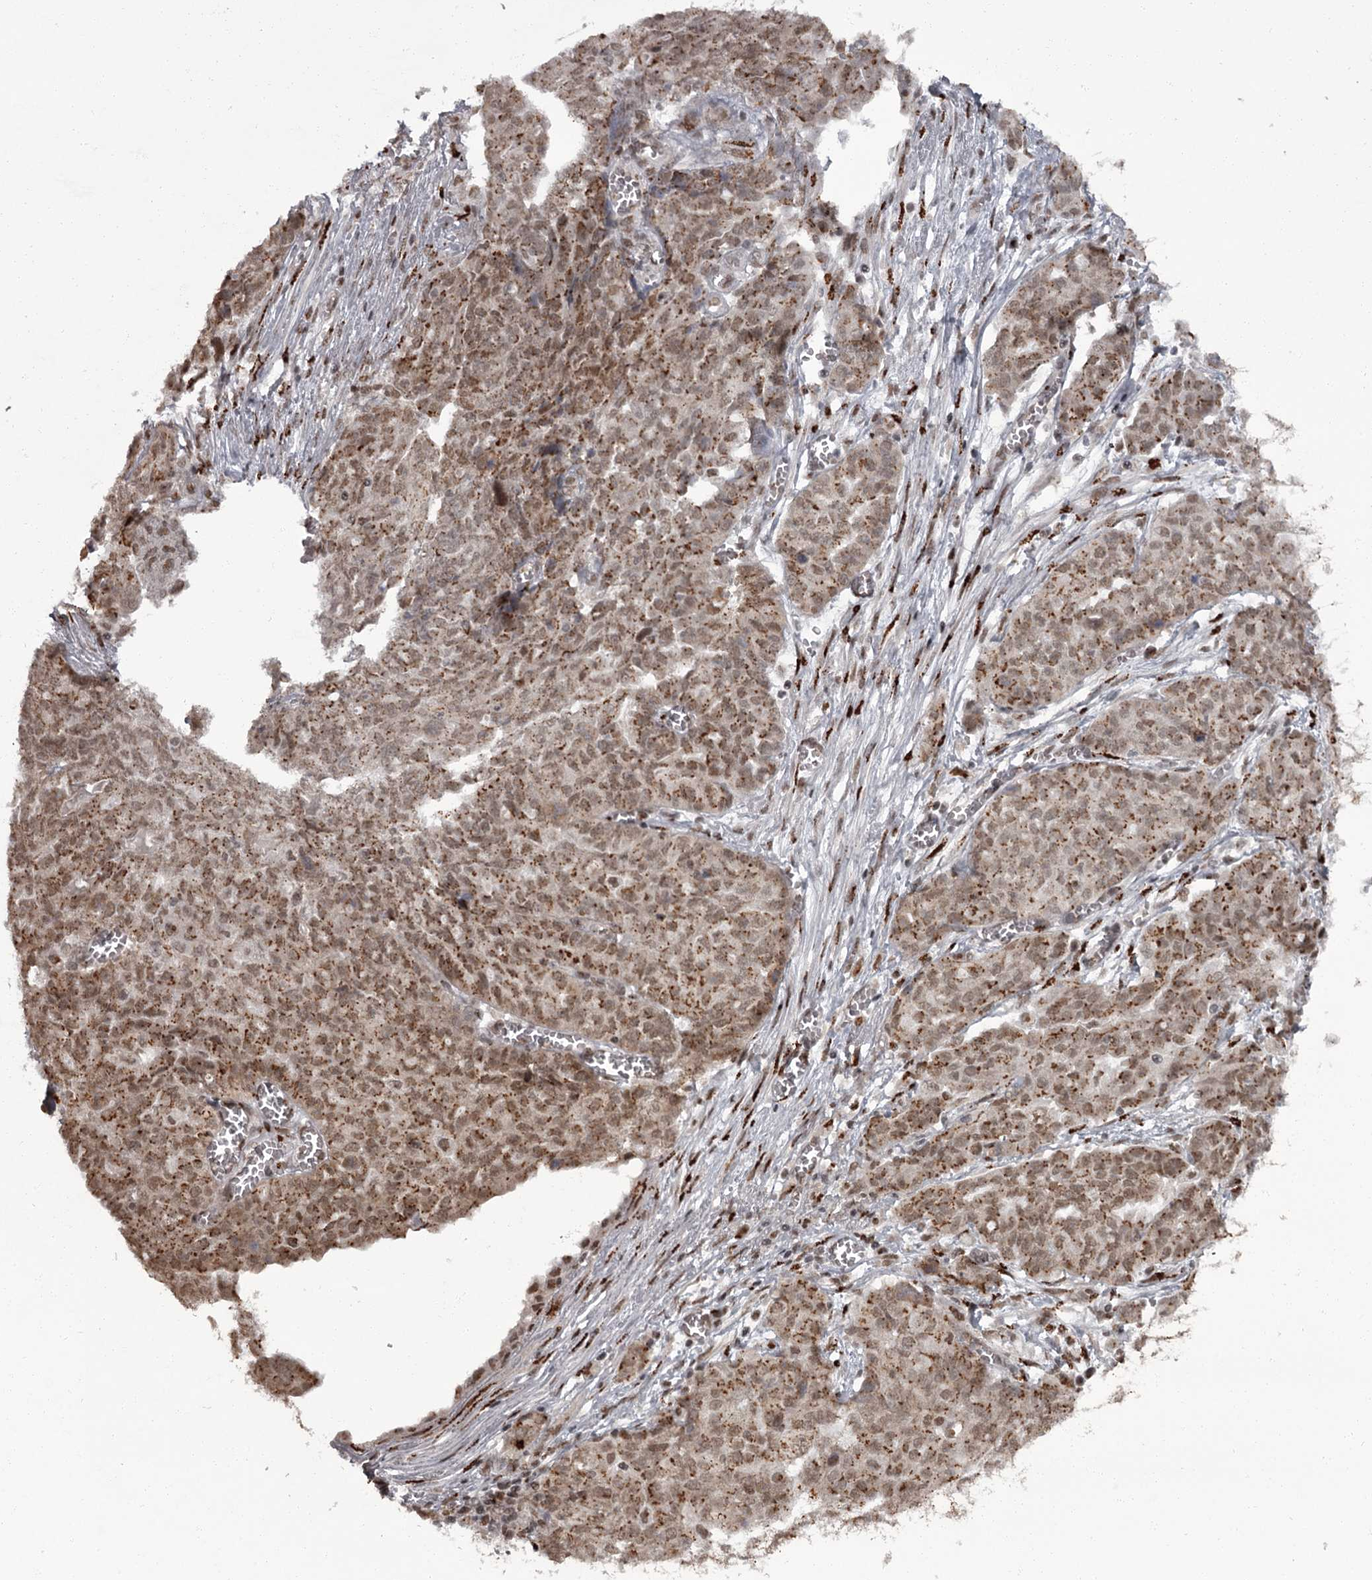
{"staining": {"intensity": "moderate", "quantity": ">75%", "location": "cytoplasmic/membranous,nuclear"}, "tissue": "ovarian cancer", "cell_type": "Tumor cells", "image_type": "cancer", "snomed": [{"axis": "morphology", "description": "Cystadenocarcinoma, serous, NOS"}, {"axis": "topography", "description": "Soft tissue"}, {"axis": "topography", "description": "Ovary"}], "caption": "Protein staining of ovarian cancer (serous cystadenocarcinoma) tissue demonstrates moderate cytoplasmic/membranous and nuclear expression in about >75% of tumor cells.", "gene": "CEP83", "patient": {"sex": "female", "age": 57}}